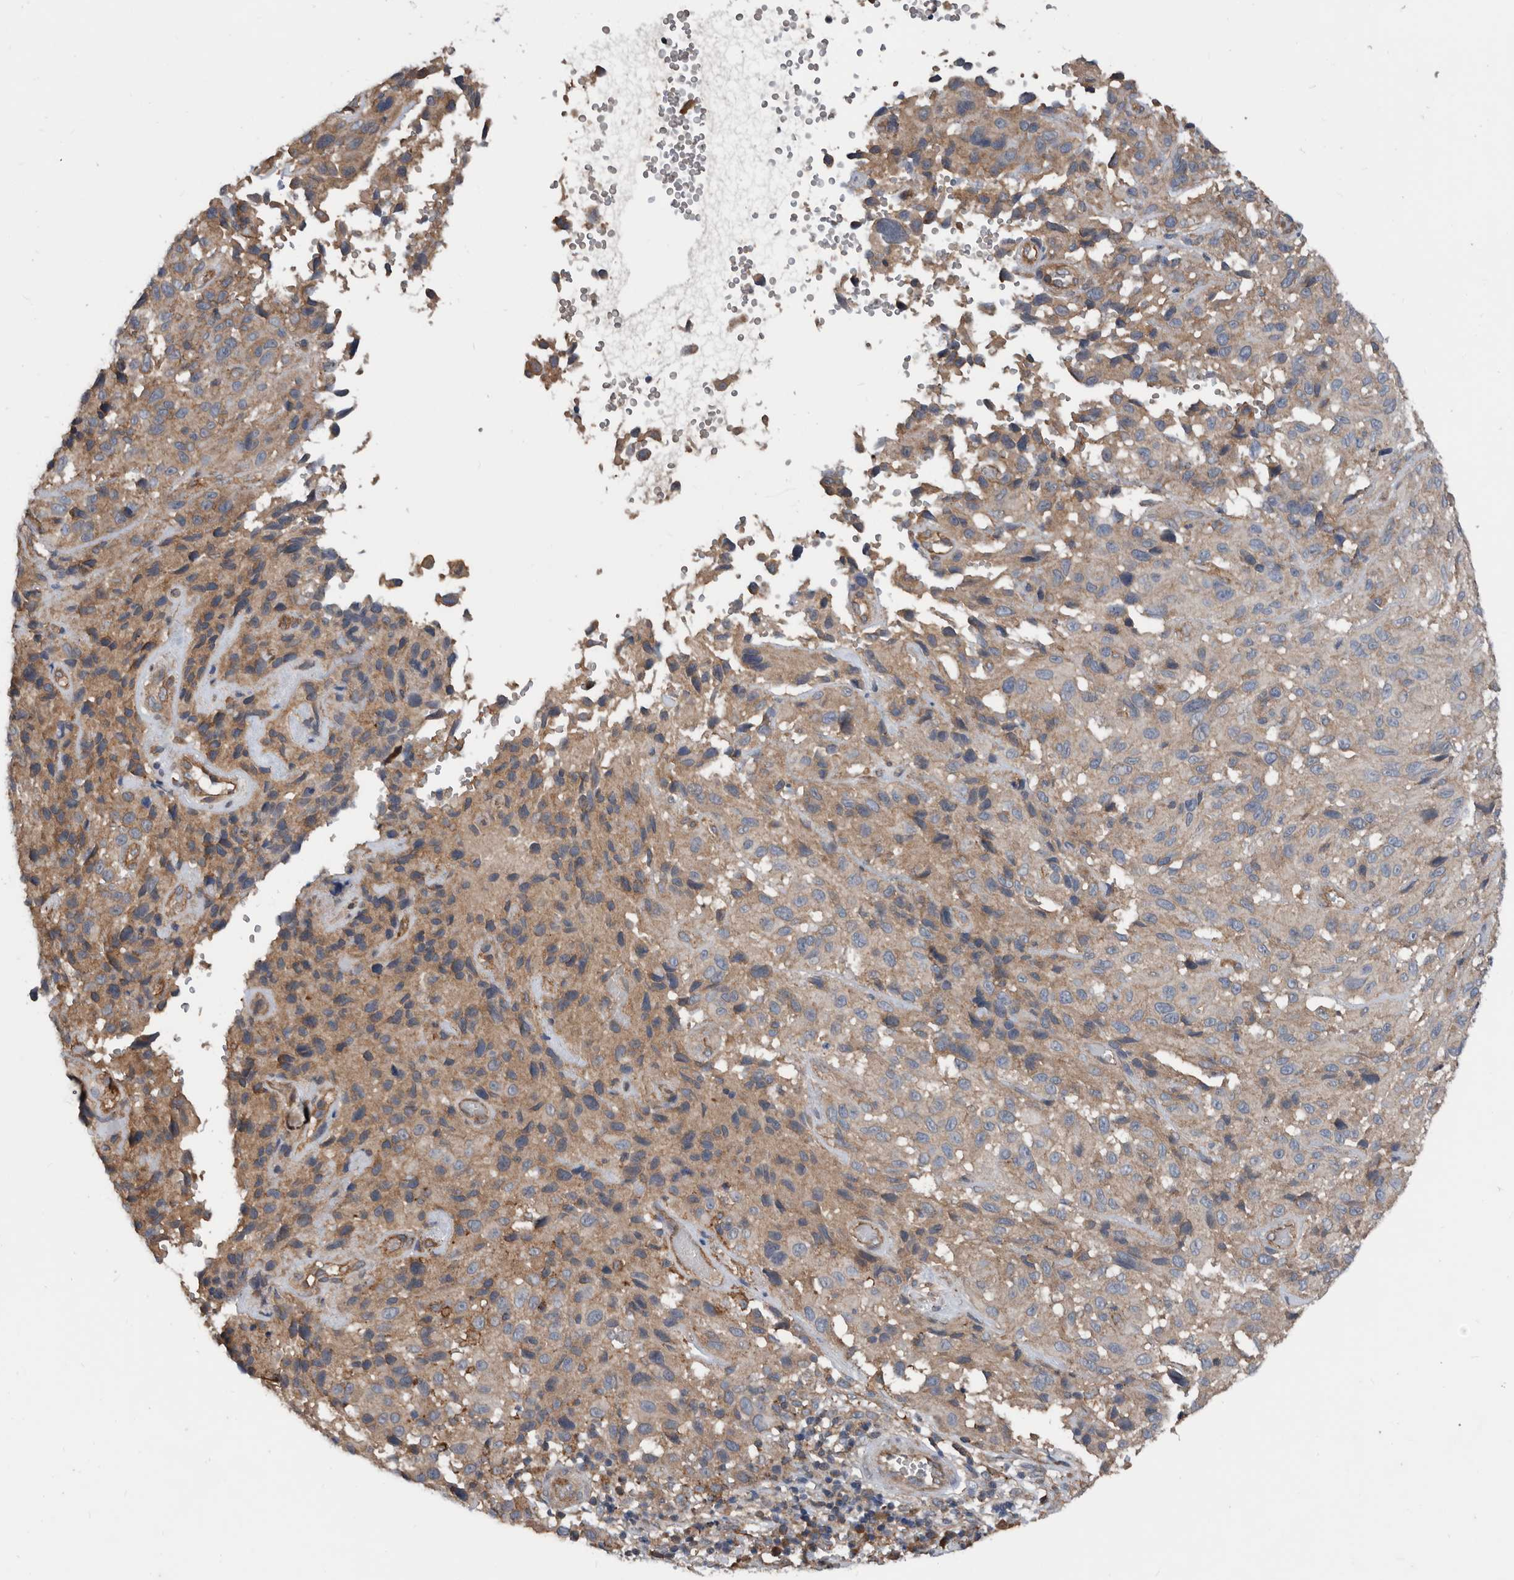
{"staining": {"intensity": "moderate", "quantity": "<25%", "location": "cytoplasmic/membranous"}, "tissue": "melanoma", "cell_type": "Tumor cells", "image_type": "cancer", "snomed": [{"axis": "morphology", "description": "Malignant melanoma, NOS"}, {"axis": "topography", "description": "Skin"}], "caption": "The immunohistochemical stain shows moderate cytoplasmic/membranous staining in tumor cells of melanoma tissue.", "gene": "AFAP1", "patient": {"sex": "male", "age": 66}}